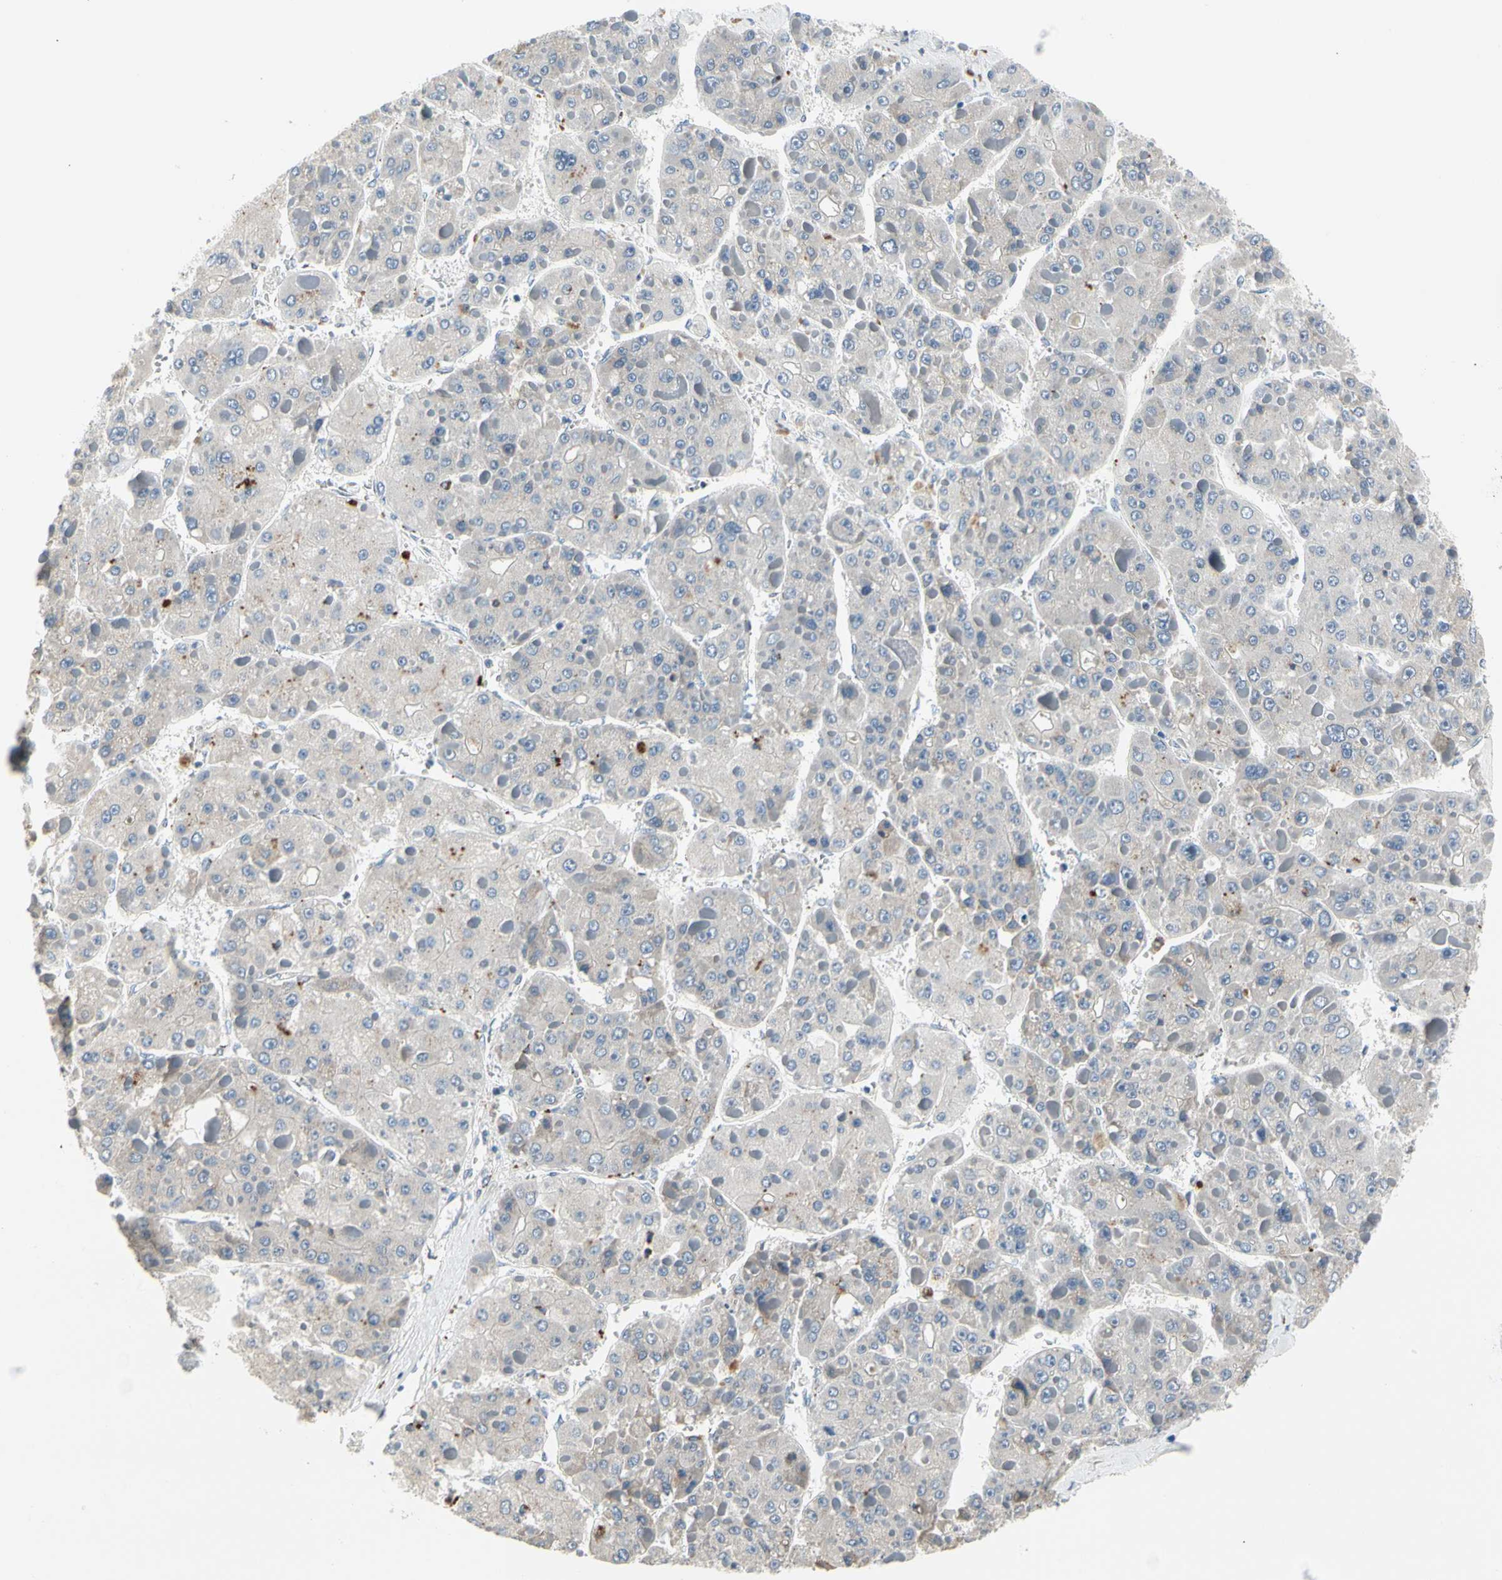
{"staining": {"intensity": "negative", "quantity": "none", "location": "none"}, "tissue": "liver cancer", "cell_type": "Tumor cells", "image_type": "cancer", "snomed": [{"axis": "morphology", "description": "Carcinoma, Hepatocellular, NOS"}, {"axis": "topography", "description": "Liver"}], "caption": "DAB (3,3'-diaminobenzidine) immunohistochemical staining of hepatocellular carcinoma (liver) reveals no significant expression in tumor cells.", "gene": "NFASC", "patient": {"sex": "female", "age": 73}}